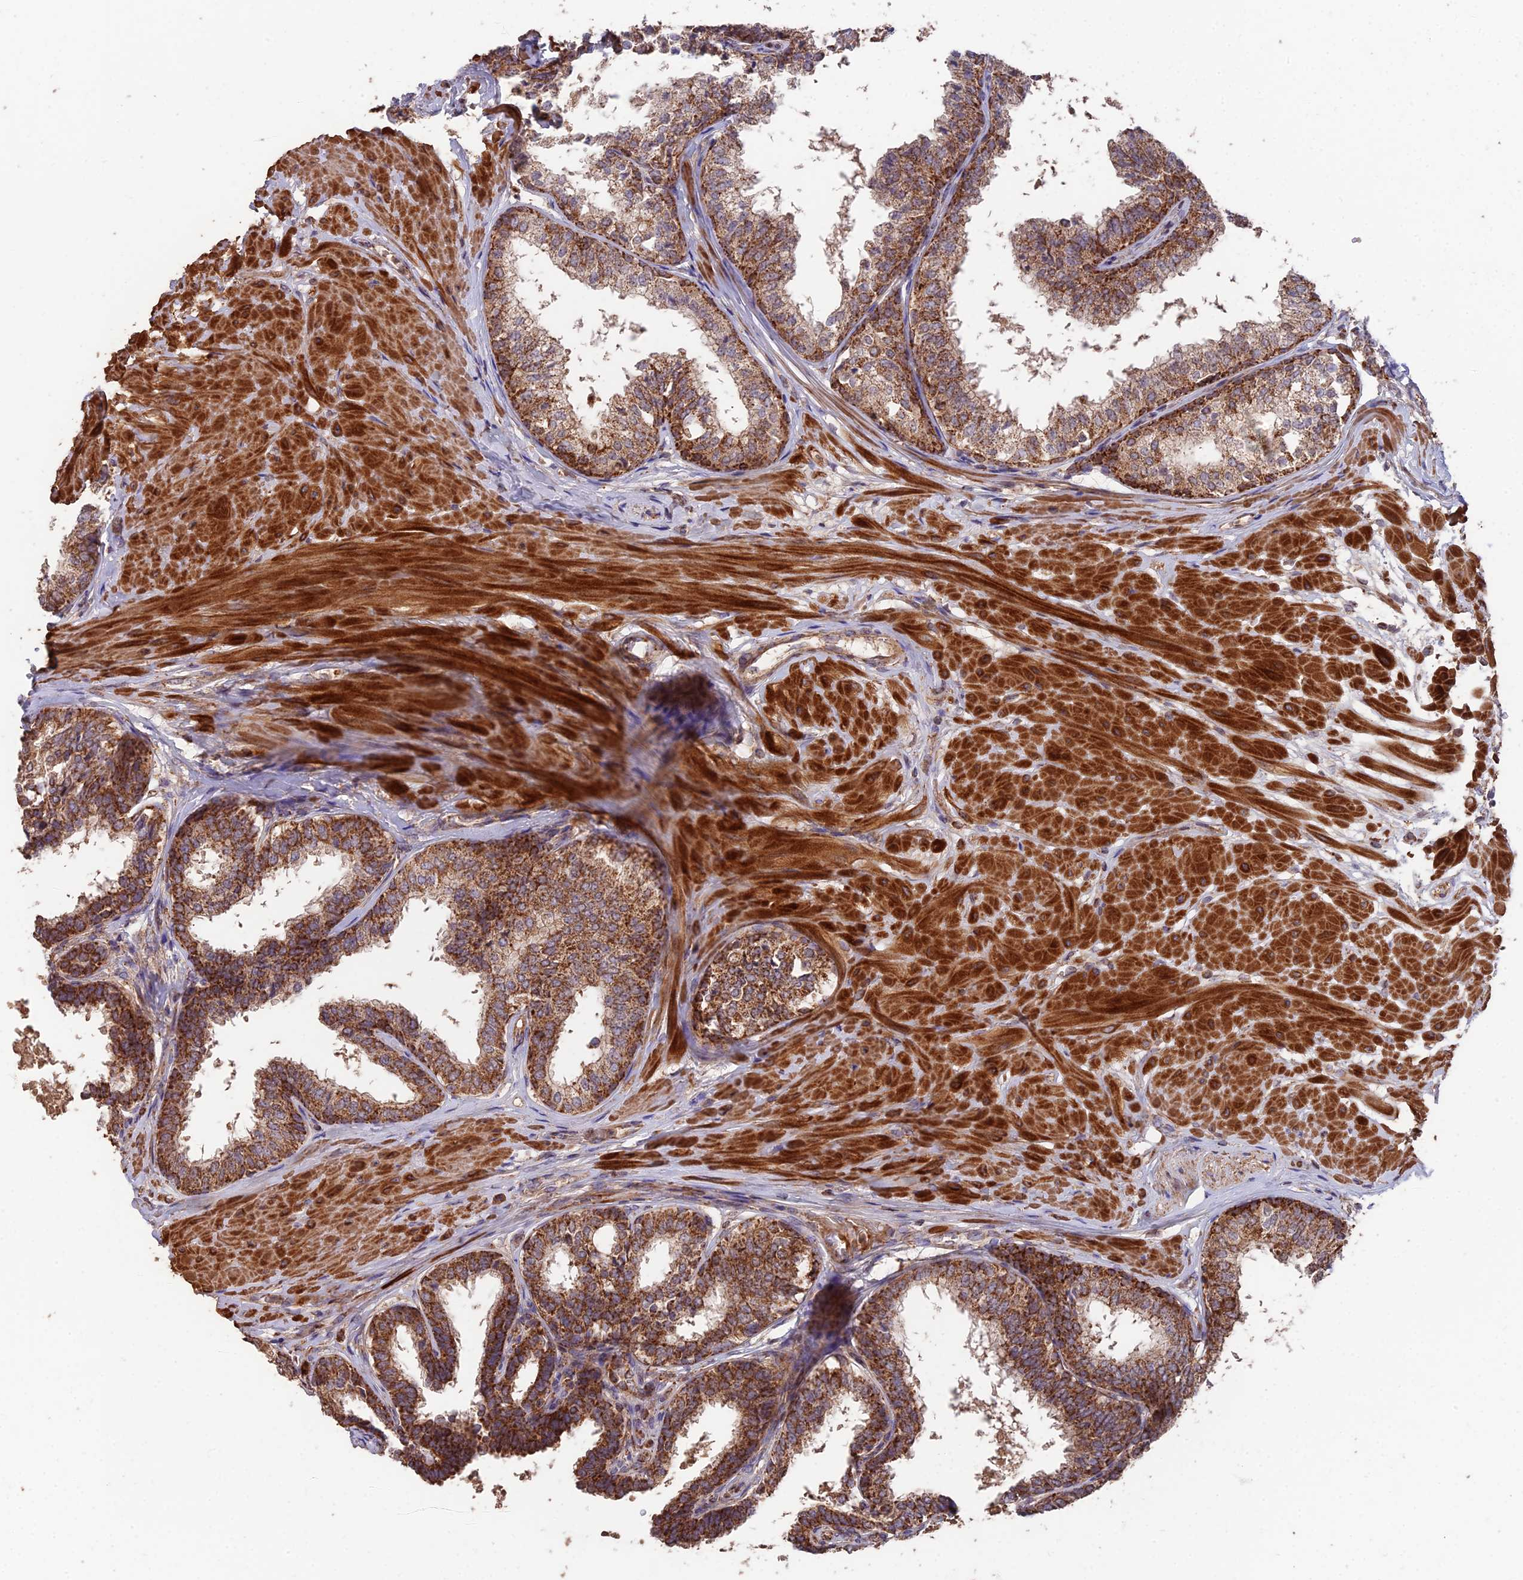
{"staining": {"intensity": "strong", "quantity": "25%-75%", "location": "cytoplasmic/membranous"}, "tissue": "prostate", "cell_type": "Glandular cells", "image_type": "normal", "snomed": [{"axis": "morphology", "description": "Normal tissue, NOS"}, {"axis": "topography", "description": "Prostate"}], "caption": "Prostate stained for a protein exhibits strong cytoplasmic/membranous positivity in glandular cells. (IHC, brightfield microscopy, high magnification).", "gene": "IFT22", "patient": {"sex": "male", "age": 48}}